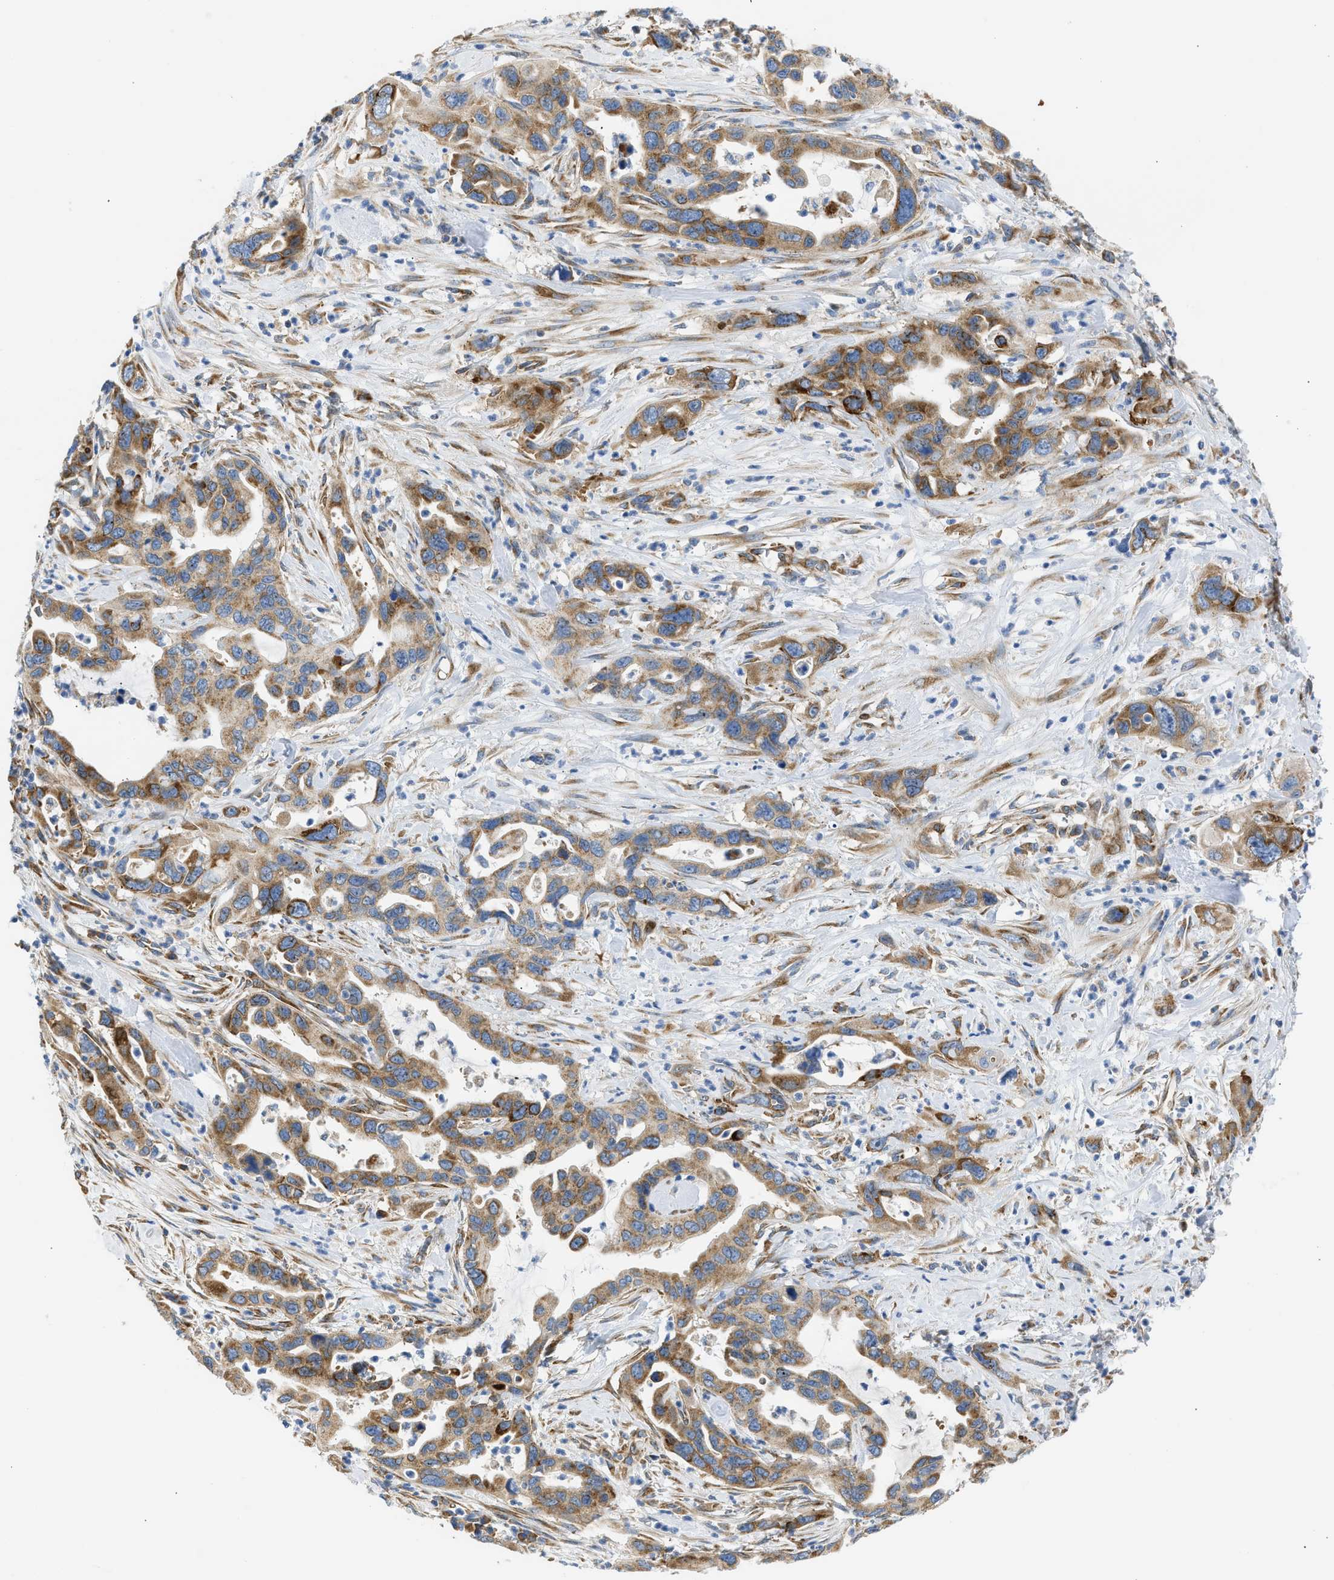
{"staining": {"intensity": "moderate", "quantity": ">75%", "location": "cytoplasmic/membranous"}, "tissue": "pancreatic cancer", "cell_type": "Tumor cells", "image_type": "cancer", "snomed": [{"axis": "morphology", "description": "Adenocarcinoma, NOS"}, {"axis": "topography", "description": "Pancreas"}], "caption": "About >75% of tumor cells in adenocarcinoma (pancreatic) show moderate cytoplasmic/membranous protein staining as visualized by brown immunohistochemical staining.", "gene": "CAMKK2", "patient": {"sex": "female", "age": 70}}